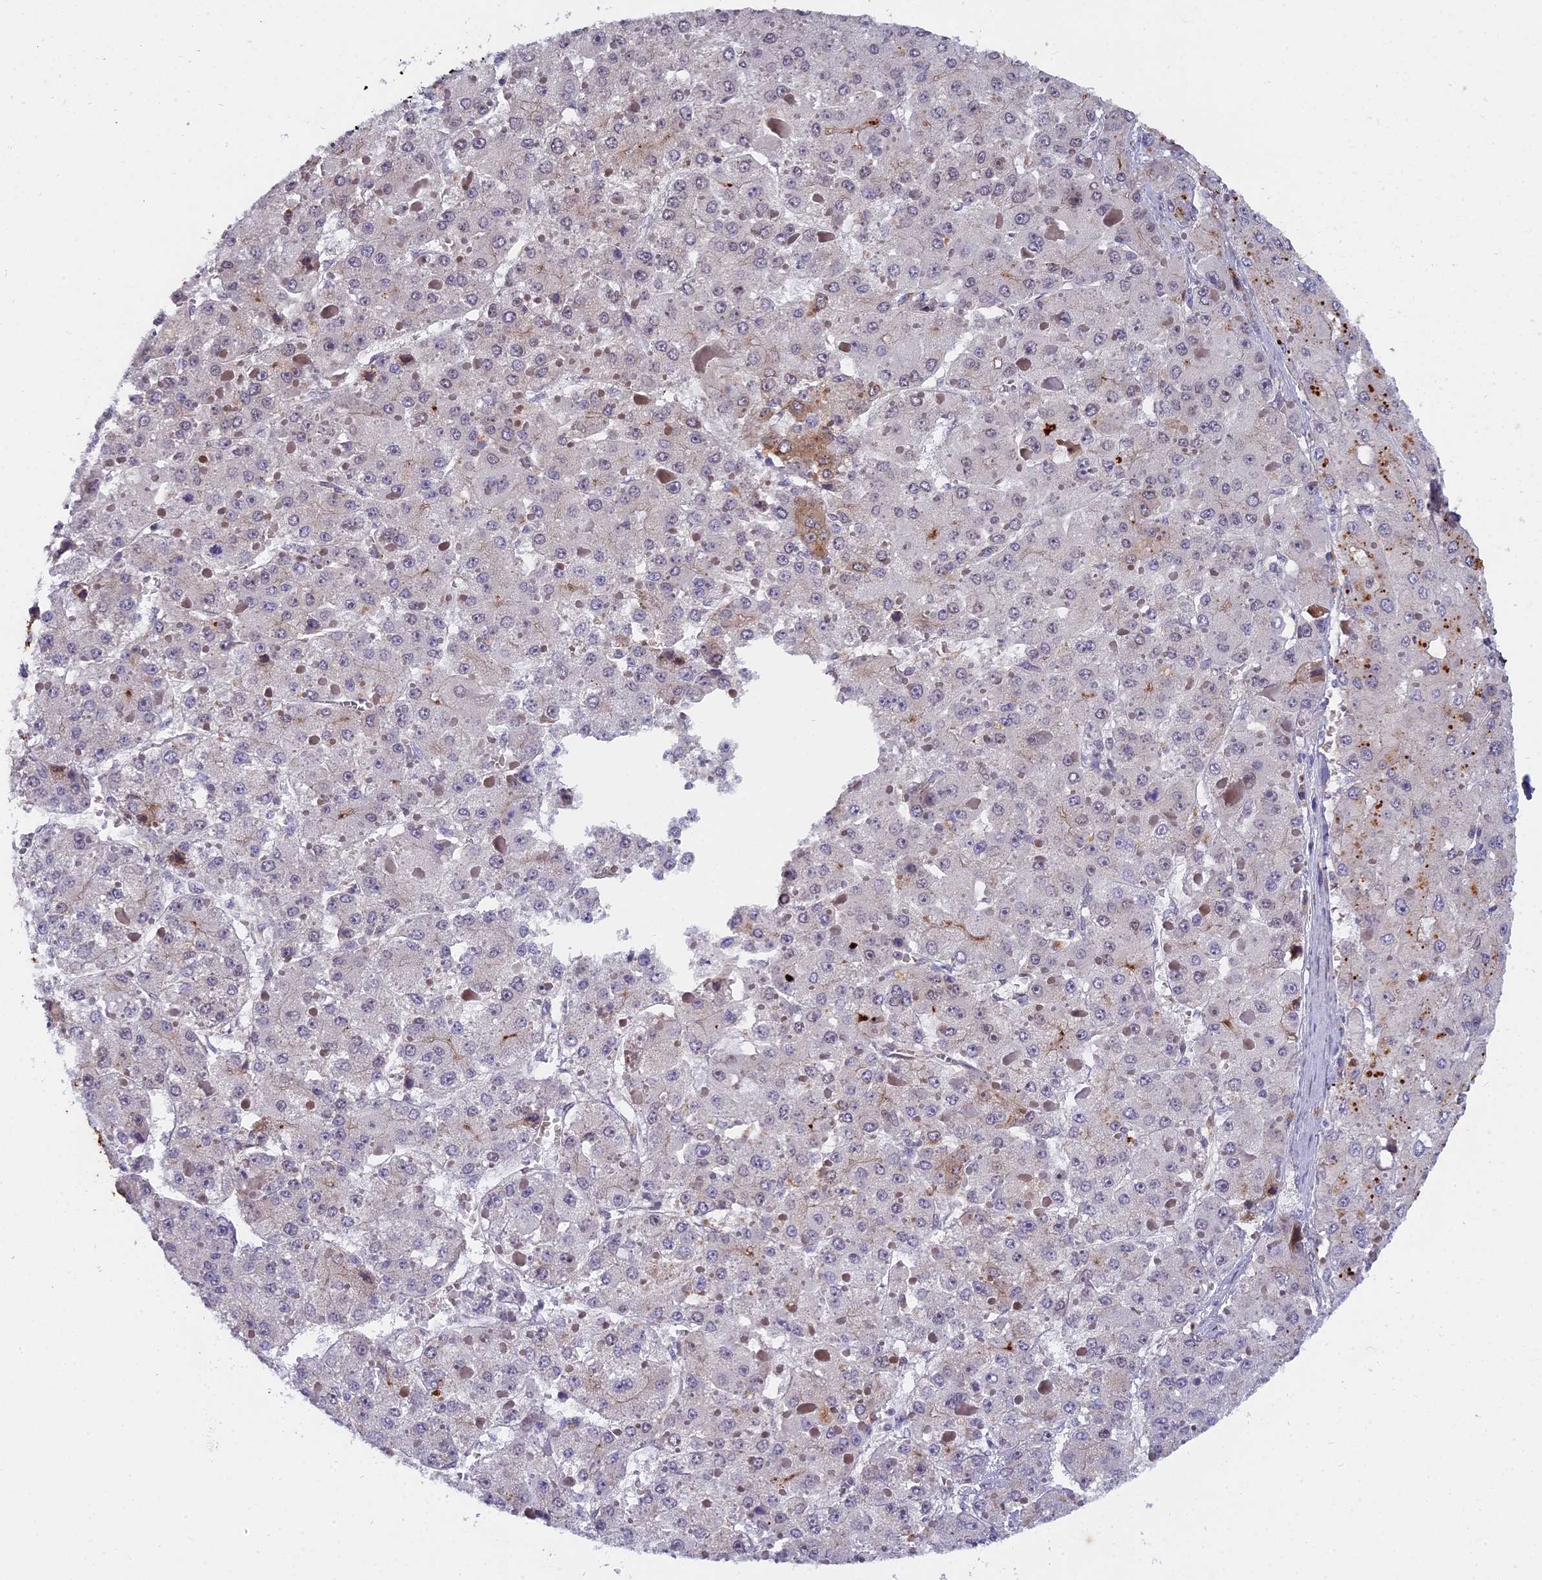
{"staining": {"intensity": "weak", "quantity": "<25%", "location": "cytoplasmic/membranous"}, "tissue": "liver cancer", "cell_type": "Tumor cells", "image_type": "cancer", "snomed": [{"axis": "morphology", "description": "Carcinoma, Hepatocellular, NOS"}, {"axis": "topography", "description": "Liver"}], "caption": "DAB immunohistochemical staining of human hepatocellular carcinoma (liver) reveals no significant positivity in tumor cells.", "gene": "PYGO1", "patient": {"sex": "female", "age": 73}}